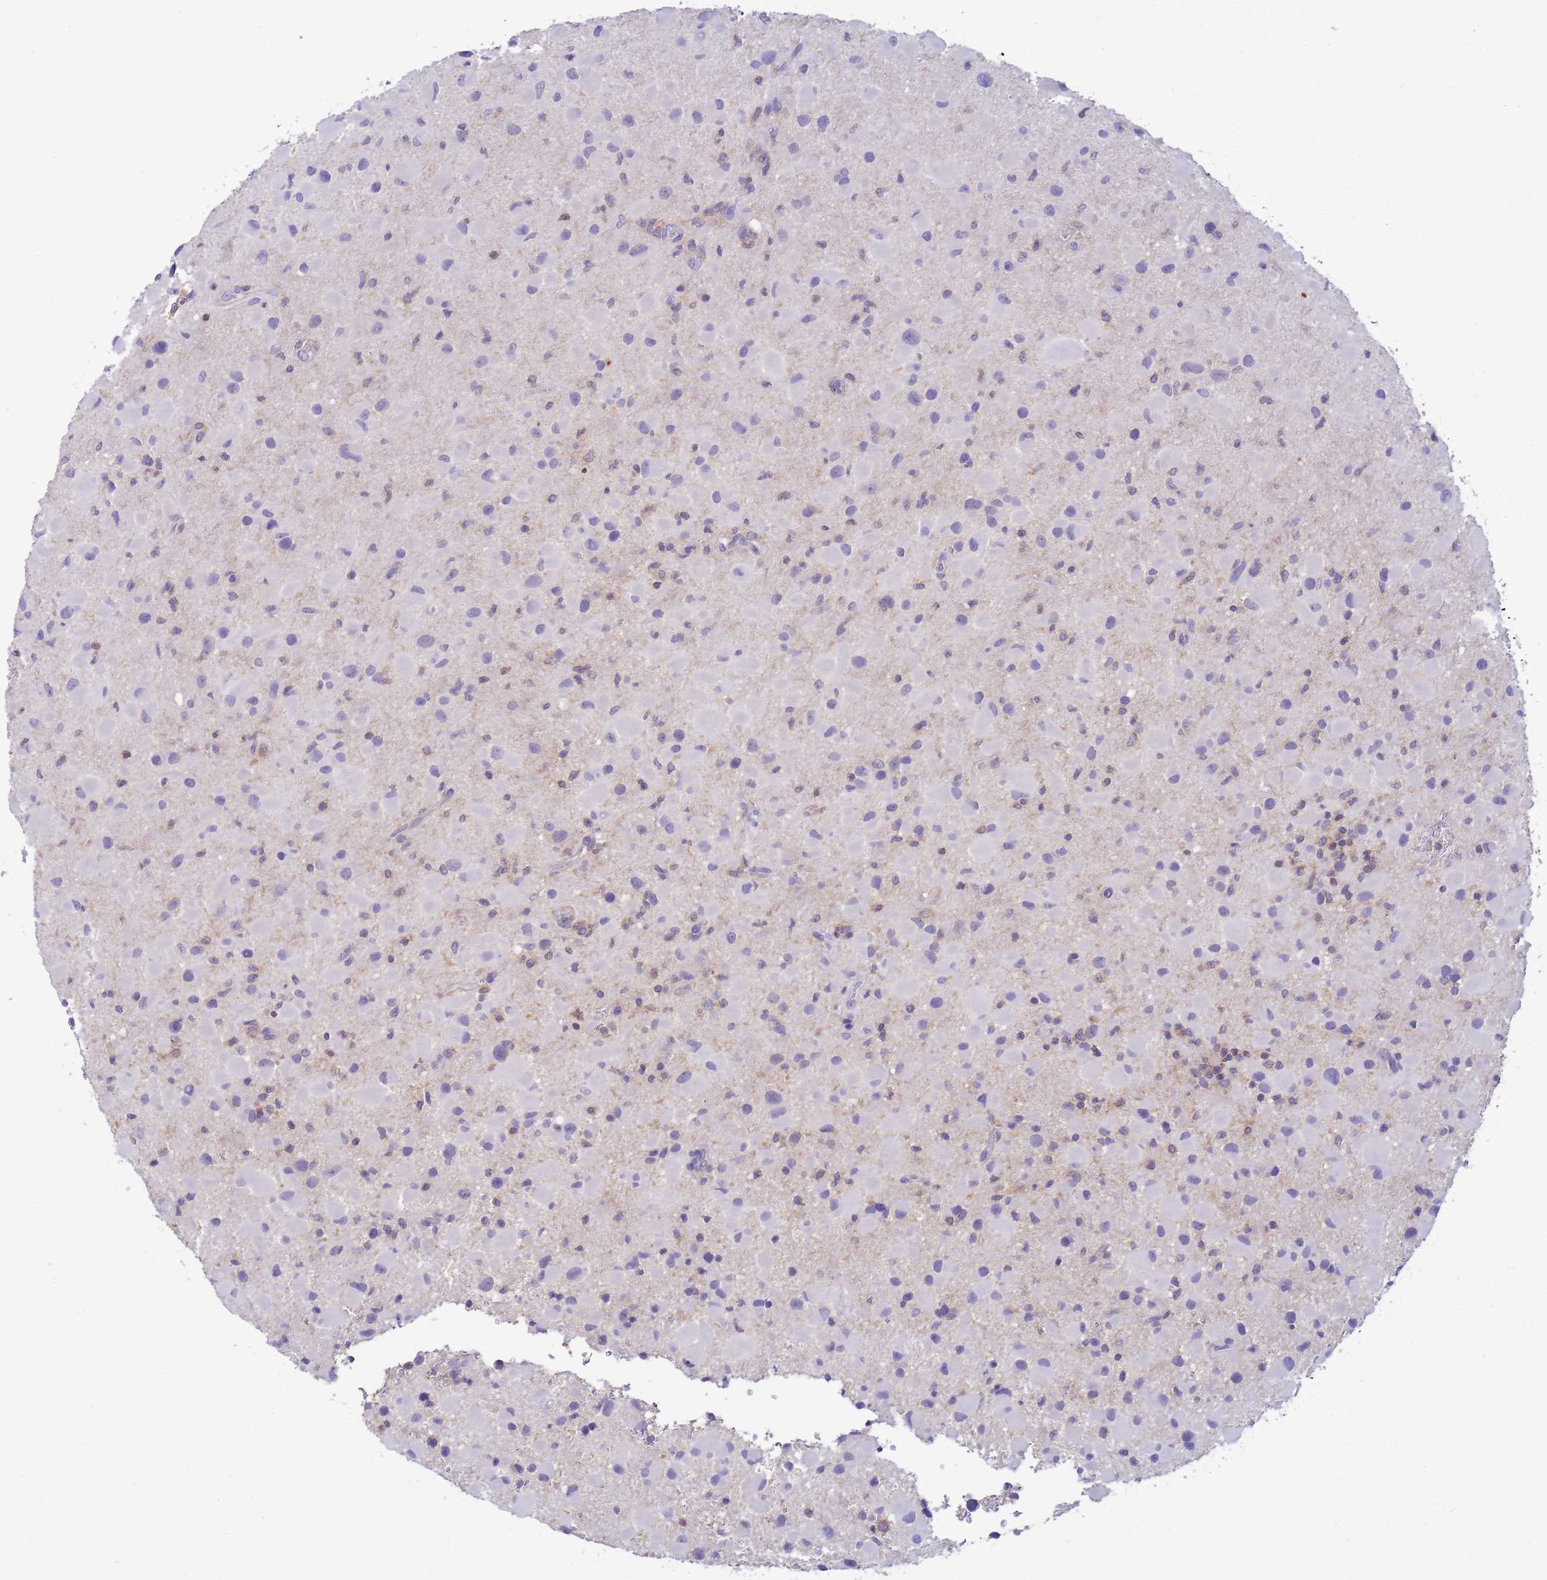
{"staining": {"intensity": "negative", "quantity": "none", "location": "none"}, "tissue": "glioma", "cell_type": "Tumor cells", "image_type": "cancer", "snomed": [{"axis": "morphology", "description": "Glioma, malignant, Low grade"}, {"axis": "topography", "description": "Brain"}], "caption": "Tumor cells are negative for protein expression in human glioma.", "gene": "KLHL13", "patient": {"sex": "female", "age": 32}}